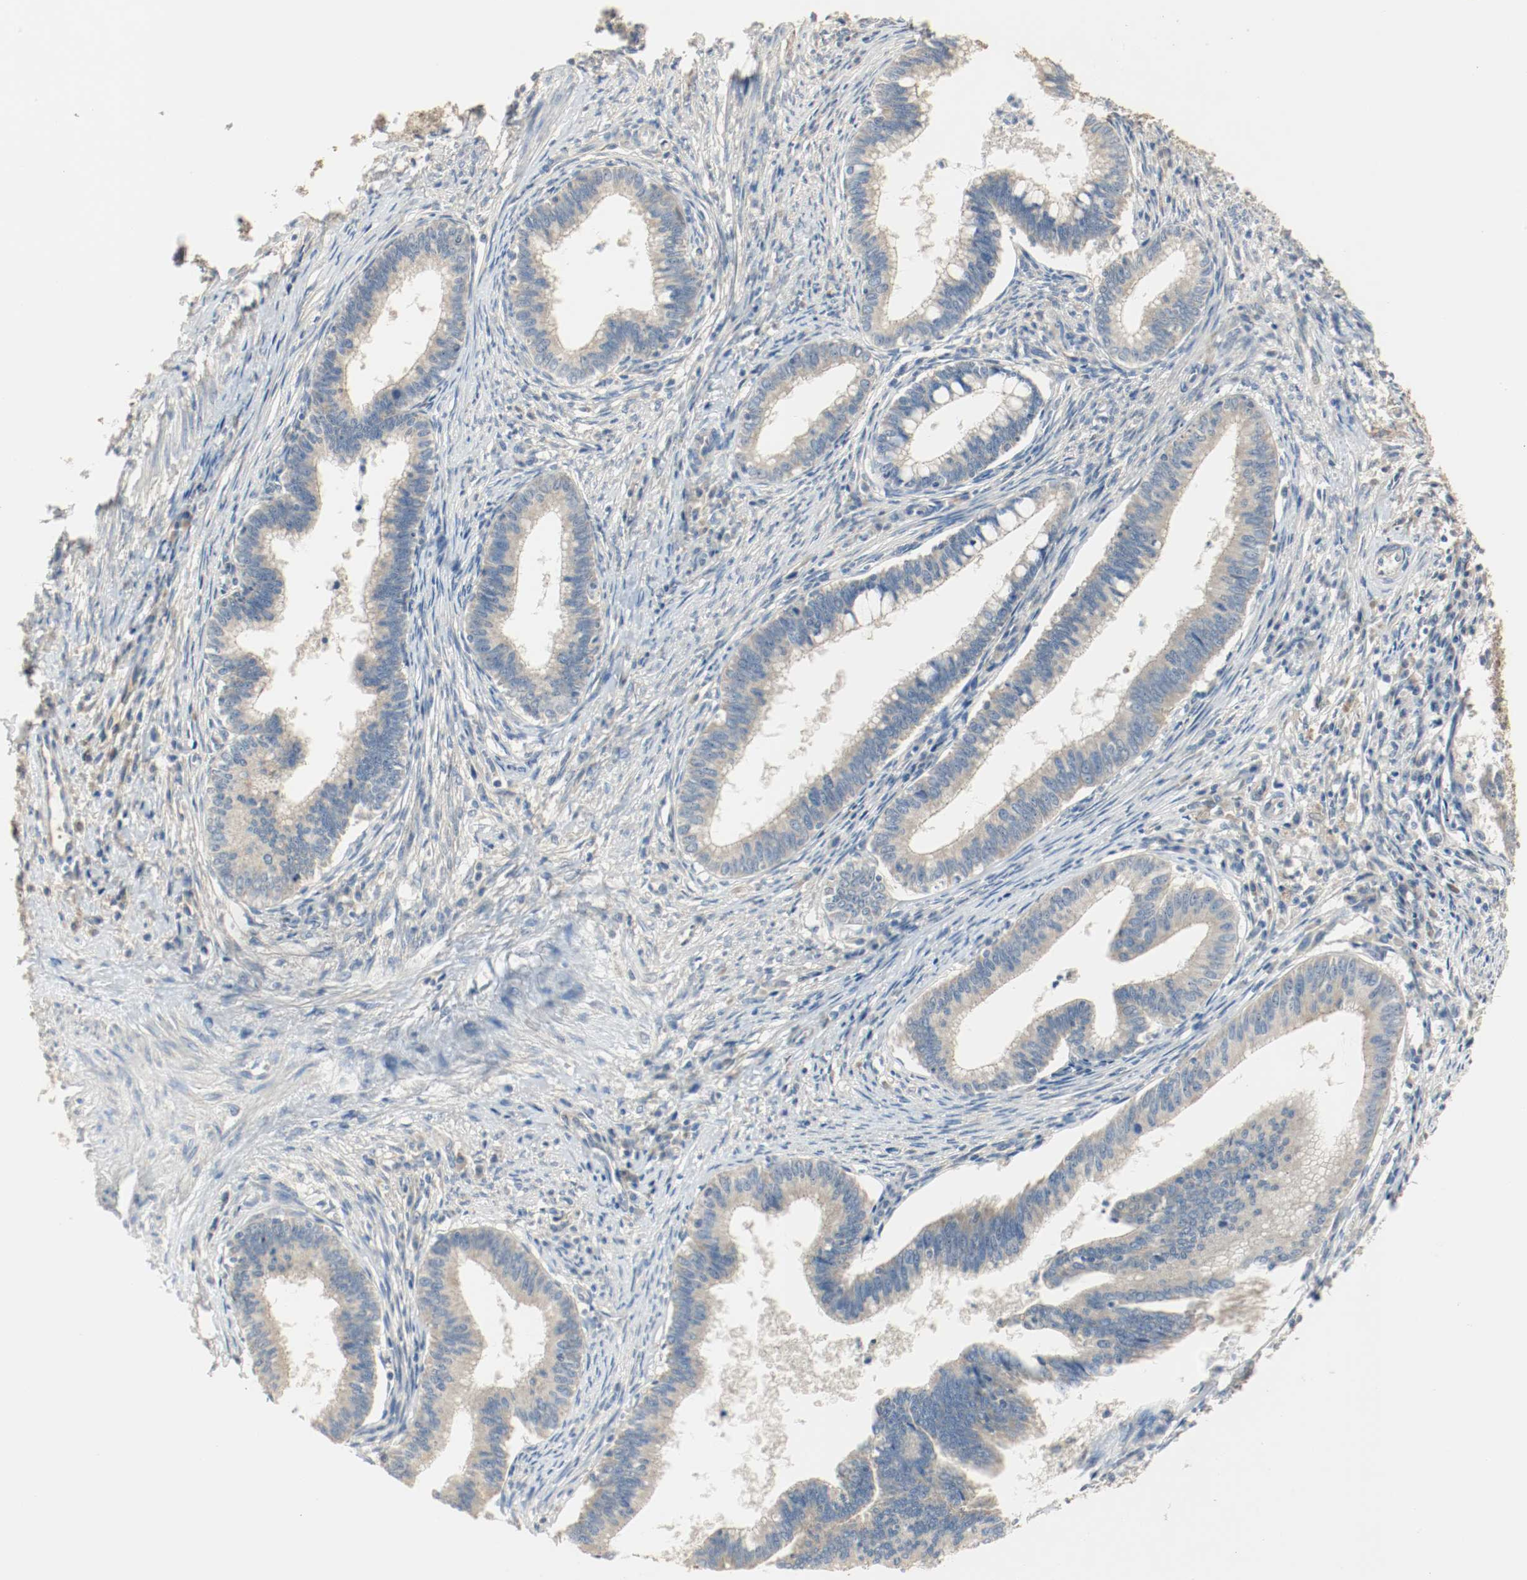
{"staining": {"intensity": "weak", "quantity": ">75%", "location": "cytoplasmic/membranous"}, "tissue": "cervical cancer", "cell_type": "Tumor cells", "image_type": "cancer", "snomed": [{"axis": "morphology", "description": "Adenocarcinoma, NOS"}, {"axis": "topography", "description": "Cervix"}], "caption": "Immunohistochemistry of adenocarcinoma (cervical) shows low levels of weak cytoplasmic/membranous positivity in about >75% of tumor cells.", "gene": "MELTF", "patient": {"sex": "female", "age": 36}}